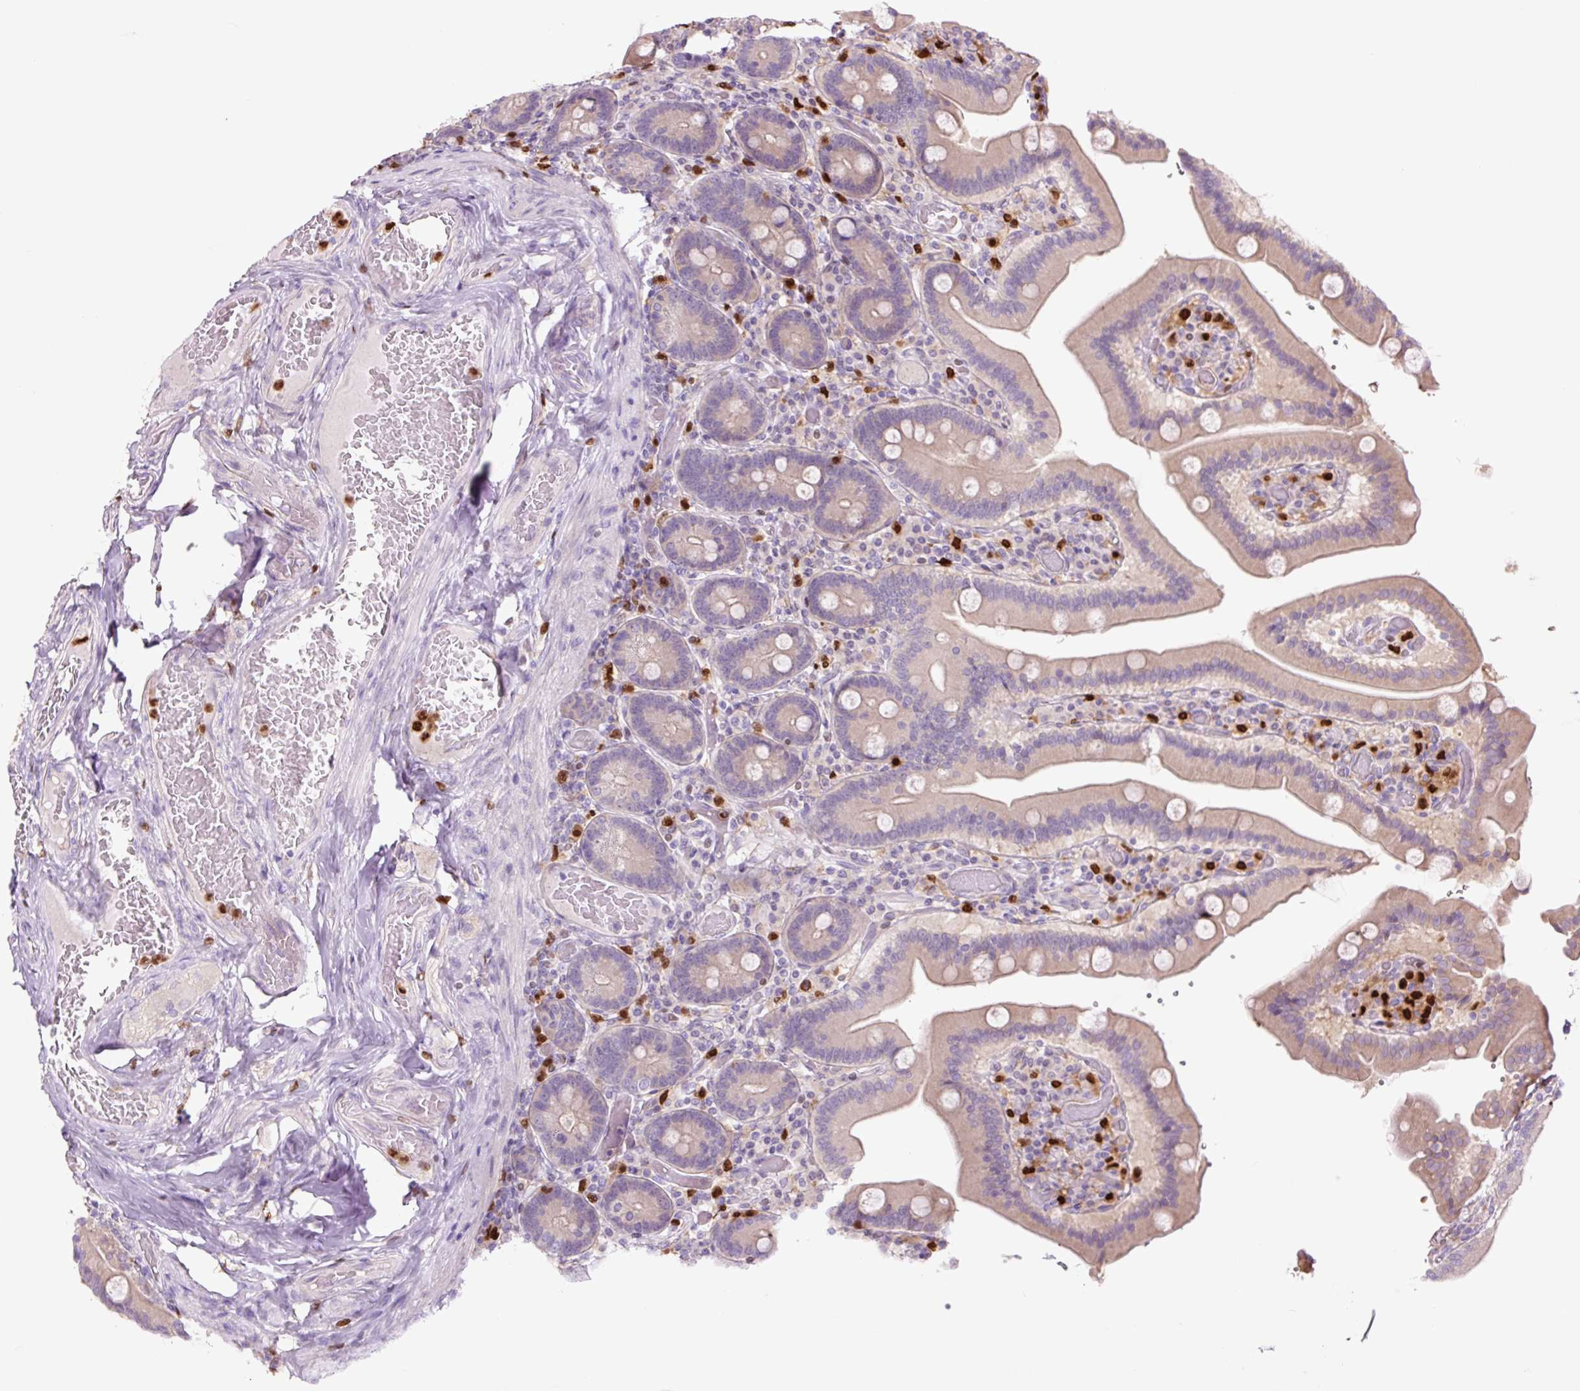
{"staining": {"intensity": "weak", "quantity": "<25%", "location": "cytoplasmic/membranous"}, "tissue": "duodenum", "cell_type": "Glandular cells", "image_type": "normal", "snomed": [{"axis": "morphology", "description": "Normal tissue, NOS"}, {"axis": "topography", "description": "Duodenum"}], "caption": "Glandular cells show no significant staining in unremarkable duodenum.", "gene": "SPI1", "patient": {"sex": "female", "age": 62}}